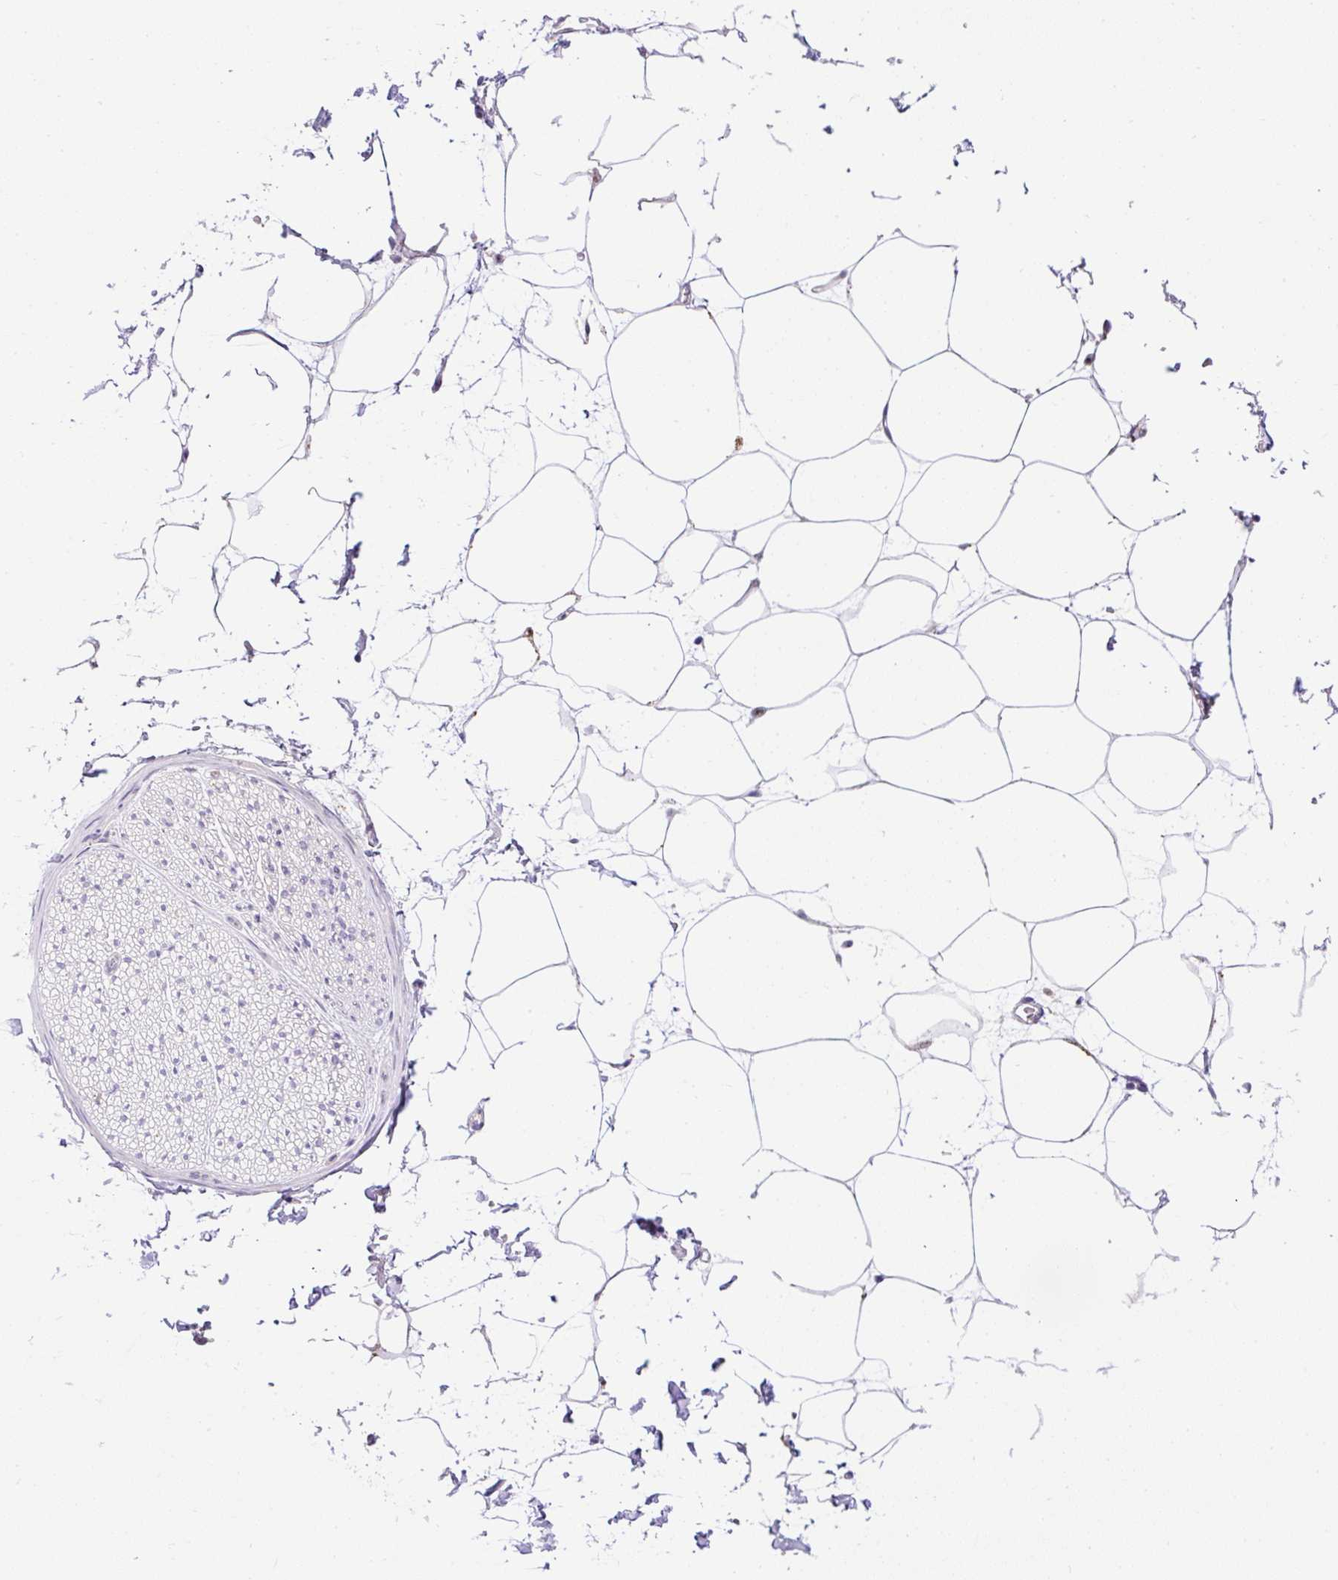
{"staining": {"intensity": "negative", "quantity": "none", "location": "none"}, "tissue": "adipose tissue", "cell_type": "Adipocytes", "image_type": "normal", "snomed": [{"axis": "morphology", "description": "Normal tissue, NOS"}, {"axis": "topography", "description": "Adipose tissue"}, {"axis": "topography", "description": "Vascular tissue"}, {"axis": "topography", "description": "Rectum"}, {"axis": "topography", "description": "Peripheral nerve tissue"}], "caption": "High magnification brightfield microscopy of benign adipose tissue stained with DAB (3,3'-diaminobenzidine) (brown) and counterstained with hematoxylin (blue): adipocytes show no significant expression. (DAB (3,3'-diaminobenzidine) IHC, high magnification).", "gene": "CFAP47", "patient": {"sex": "female", "age": 69}}